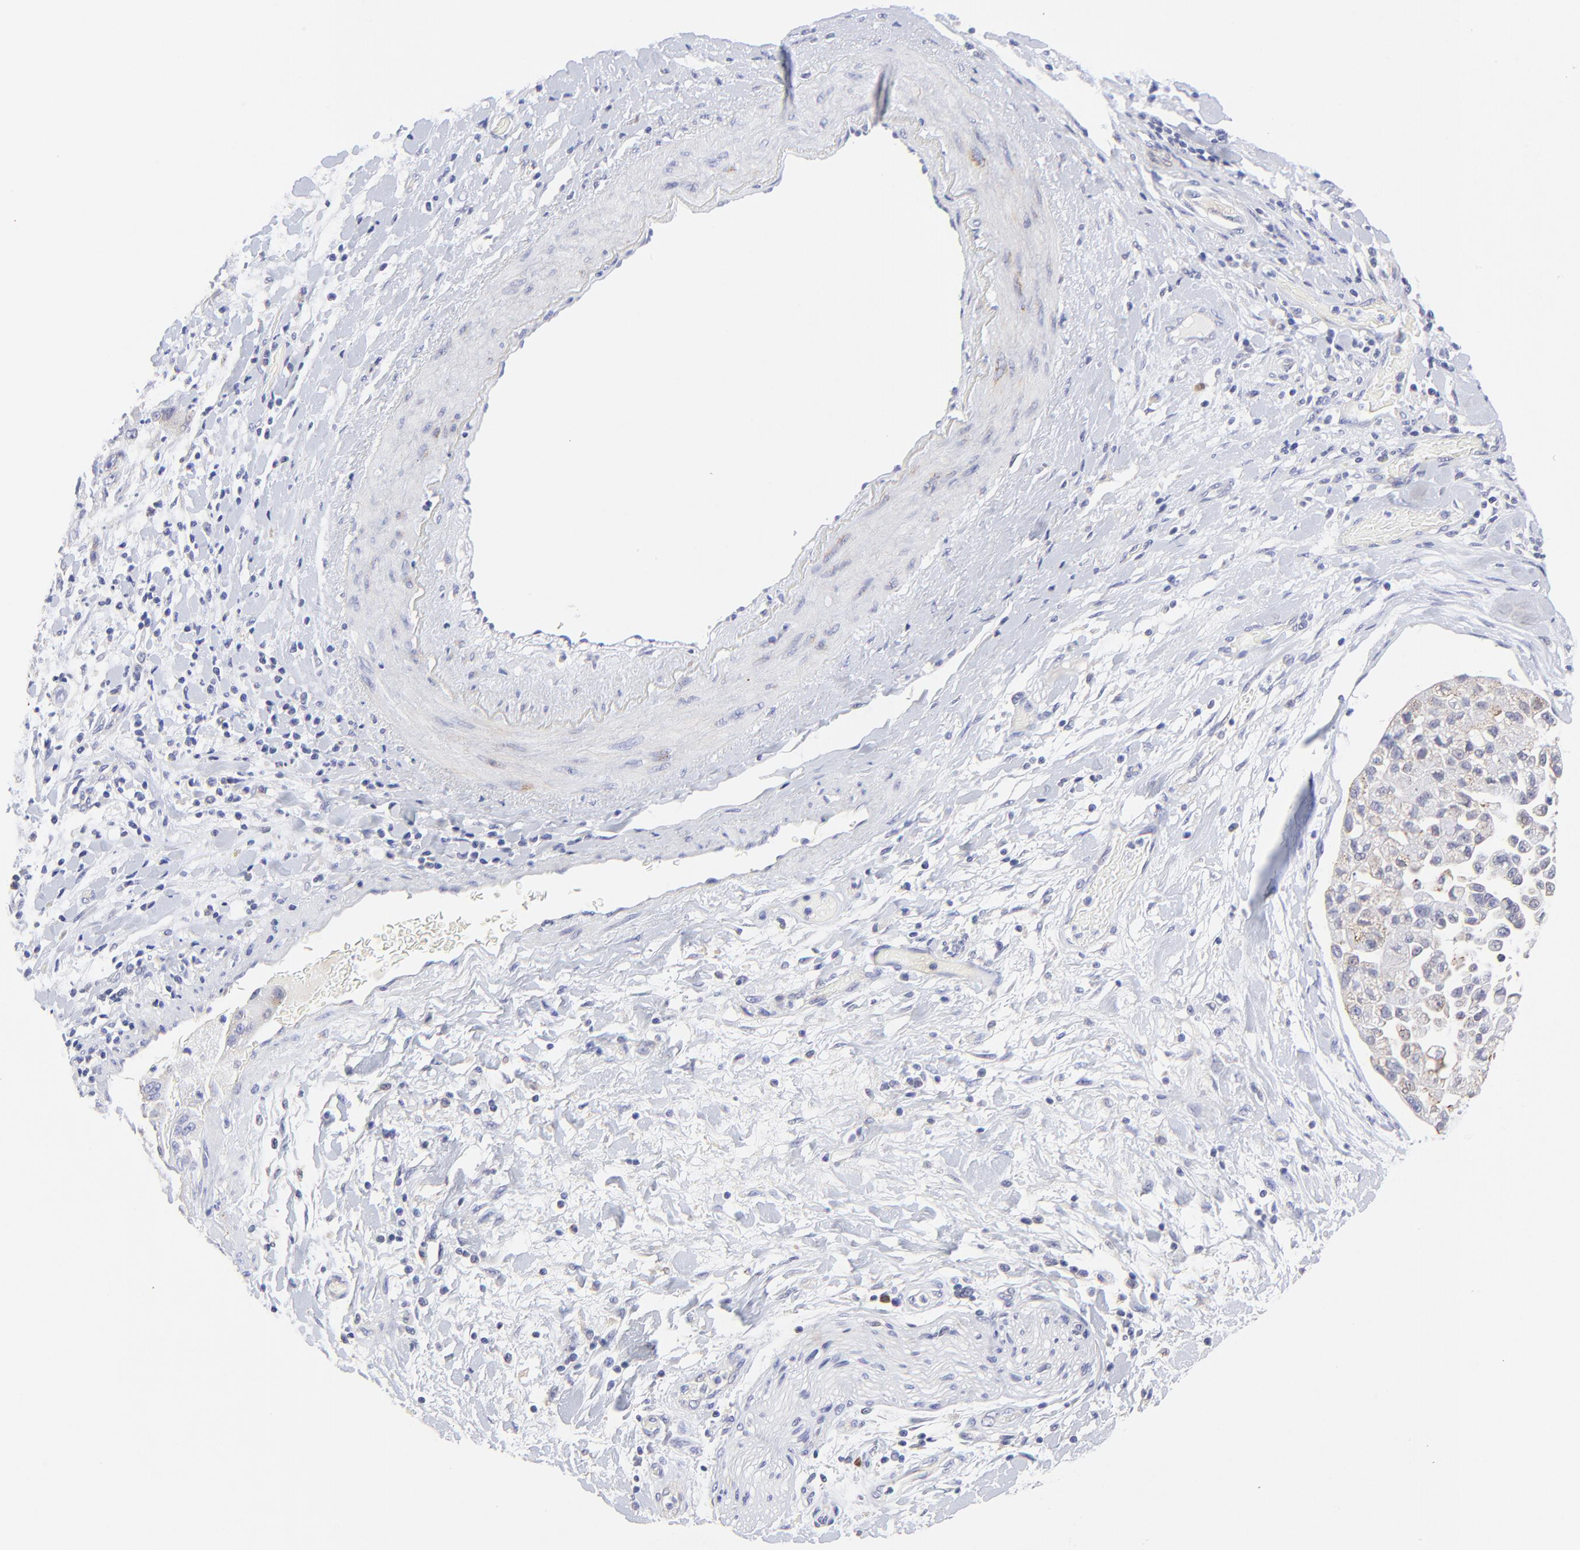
{"staining": {"intensity": "negative", "quantity": "none", "location": "none"}, "tissue": "pancreatic cancer", "cell_type": "Tumor cells", "image_type": "cancer", "snomed": [{"axis": "morphology", "description": "Adenocarcinoma, NOS"}, {"axis": "topography", "description": "Pancreas"}], "caption": "Image shows no protein positivity in tumor cells of adenocarcinoma (pancreatic) tissue.", "gene": "LHFPL1", "patient": {"sex": "female", "age": 52}}